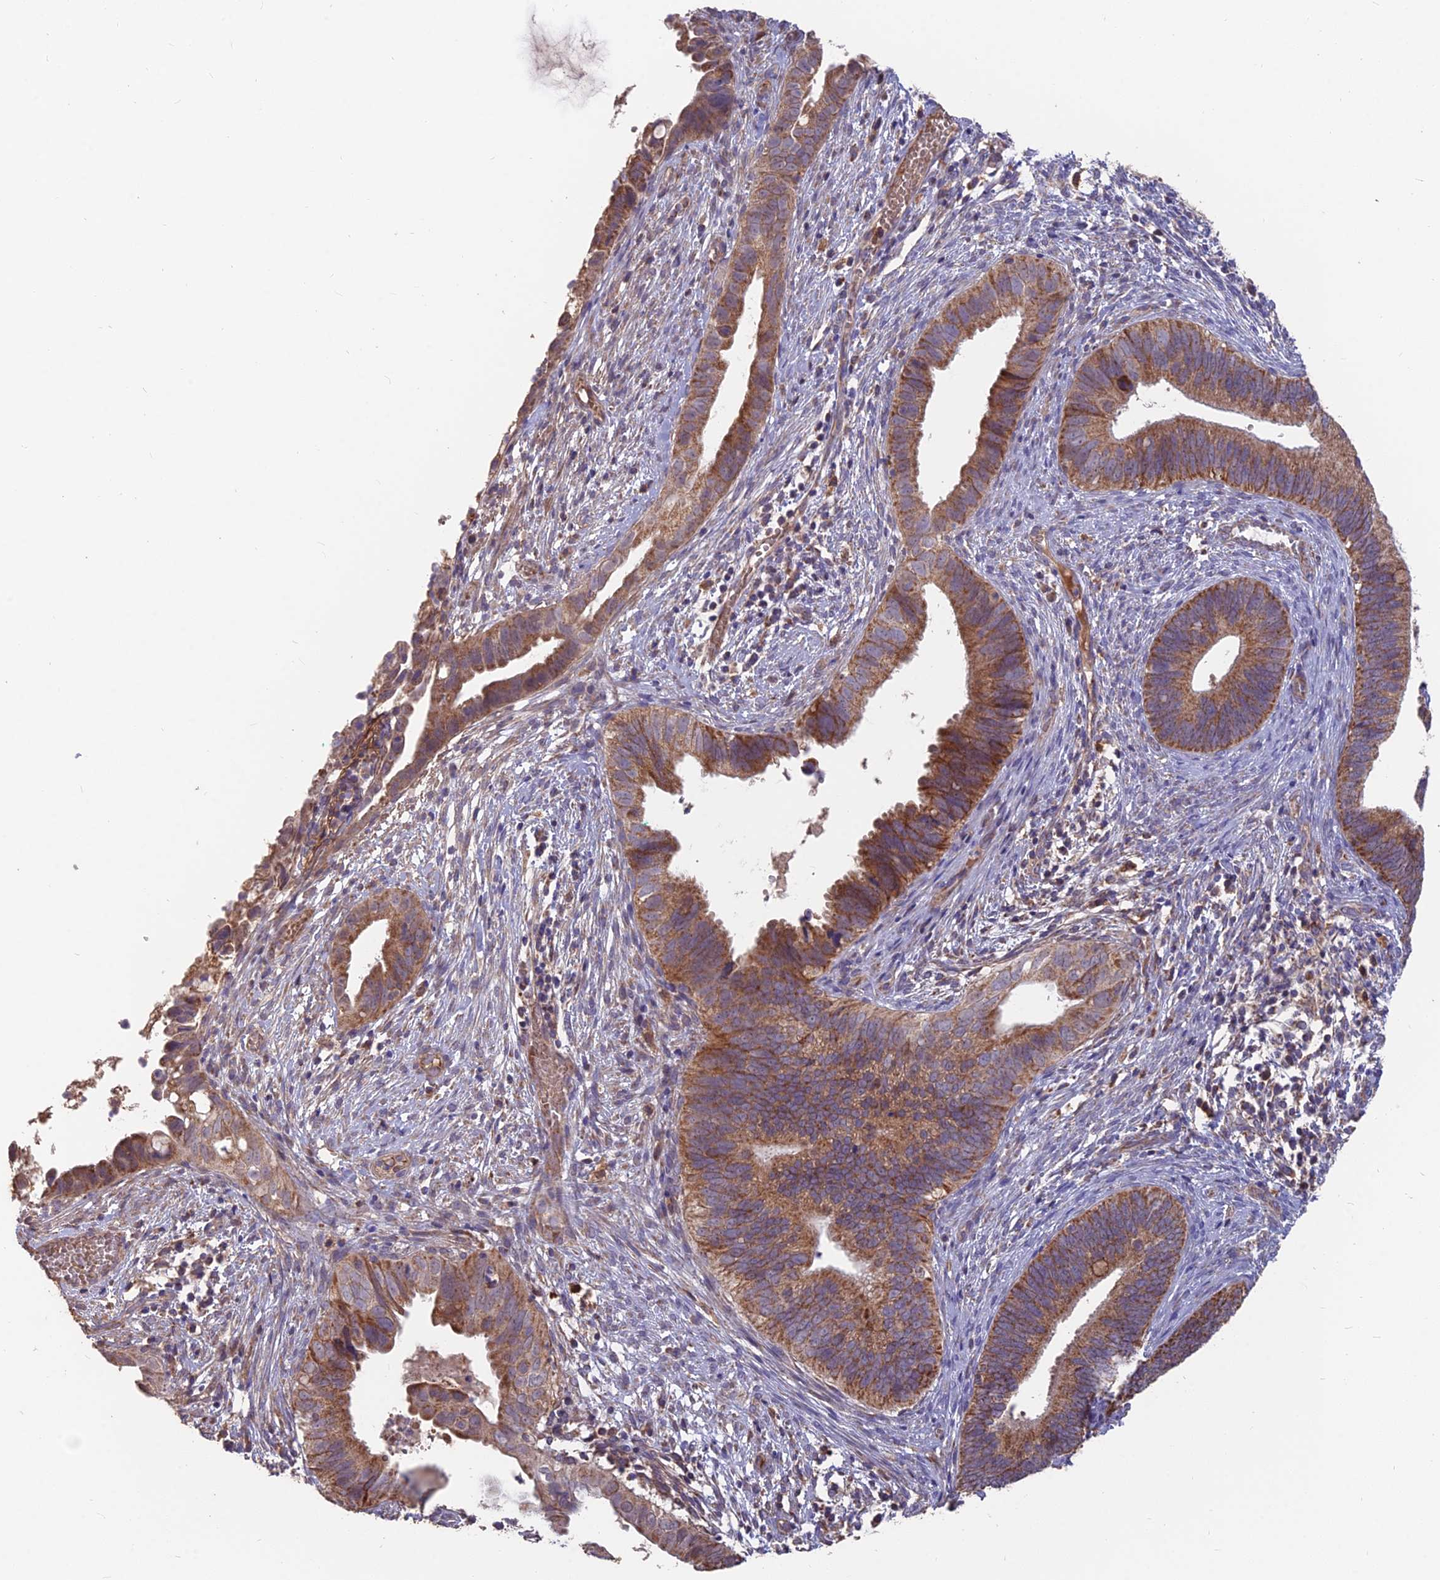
{"staining": {"intensity": "moderate", "quantity": ">75%", "location": "cytoplasmic/membranous"}, "tissue": "cervical cancer", "cell_type": "Tumor cells", "image_type": "cancer", "snomed": [{"axis": "morphology", "description": "Adenocarcinoma, NOS"}, {"axis": "topography", "description": "Cervix"}], "caption": "Adenocarcinoma (cervical) stained with IHC displays moderate cytoplasmic/membranous staining in about >75% of tumor cells.", "gene": "IFT22", "patient": {"sex": "female", "age": 42}}